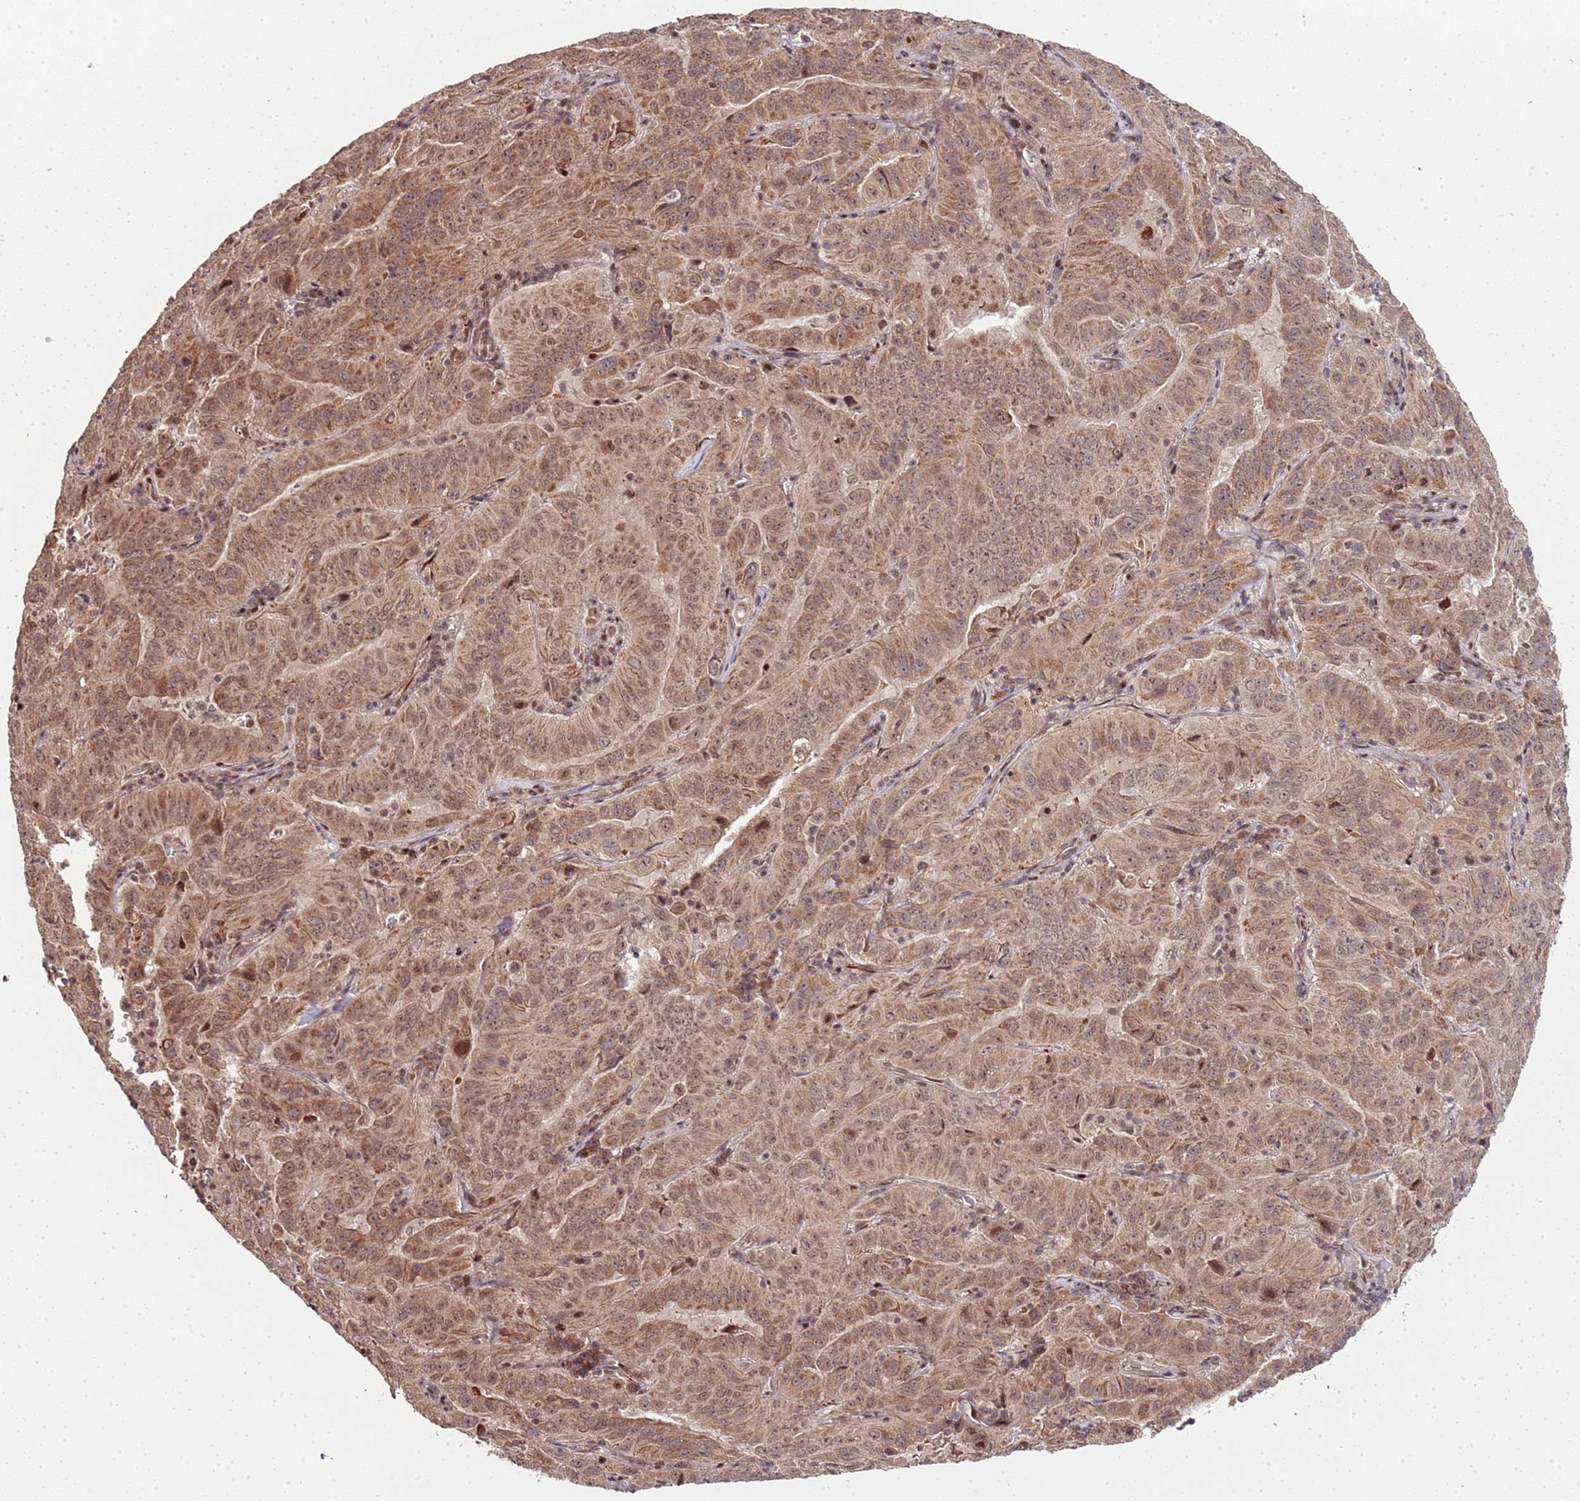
{"staining": {"intensity": "moderate", "quantity": ">75%", "location": "cytoplasmic/membranous,nuclear"}, "tissue": "pancreatic cancer", "cell_type": "Tumor cells", "image_type": "cancer", "snomed": [{"axis": "morphology", "description": "Adenocarcinoma, NOS"}, {"axis": "topography", "description": "Pancreas"}], "caption": "Human pancreatic cancer stained with a protein marker reveals moderate staining in tumor cells.", "gene": "EDC3", "patient": {"sex": "male", "age": 63}}